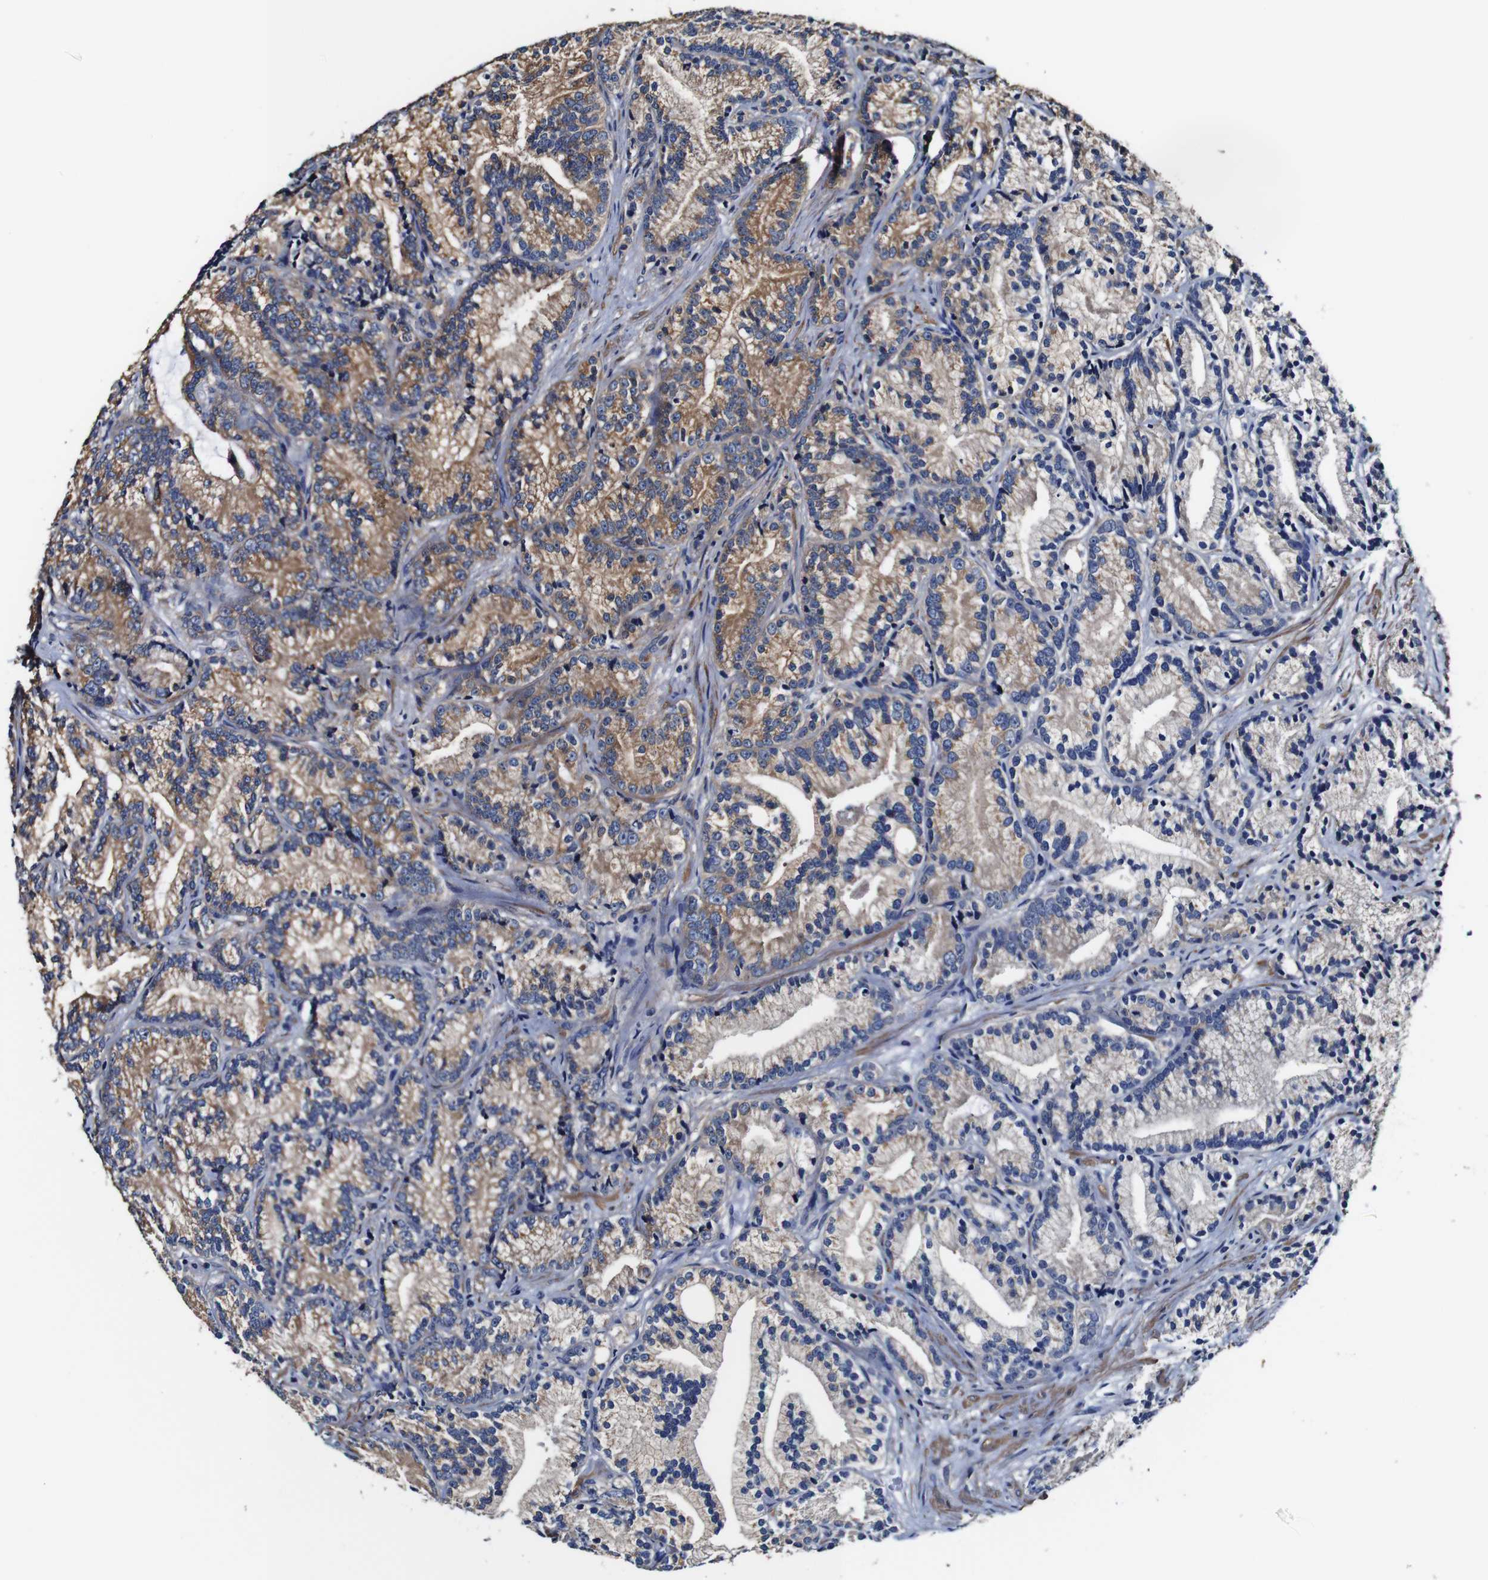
{"staining": {"intensity": "moderate", "quantity": "25%-75%", "location": "cytoplasmic/membranous"}, "tissue": "prostate cancer", "cell_type": "Tumor cells", "image_type": "cancer", "snomed": [{"axis": "morphology", "description": "Adenocarcinoma, Low grade"}, {"axis": "topography", "description": "Prostate"}], "caption": "Moderate cytoplasmic/membranous expression is appreciated in approximately 25%-75% of tumor cells in prostate low-grade adenocarcinoma. (Brightfield microscopy of DAB IHC at high magnification).", "gene": "PDCD6IP", "patient": {"sex": "male", "age": 89}}